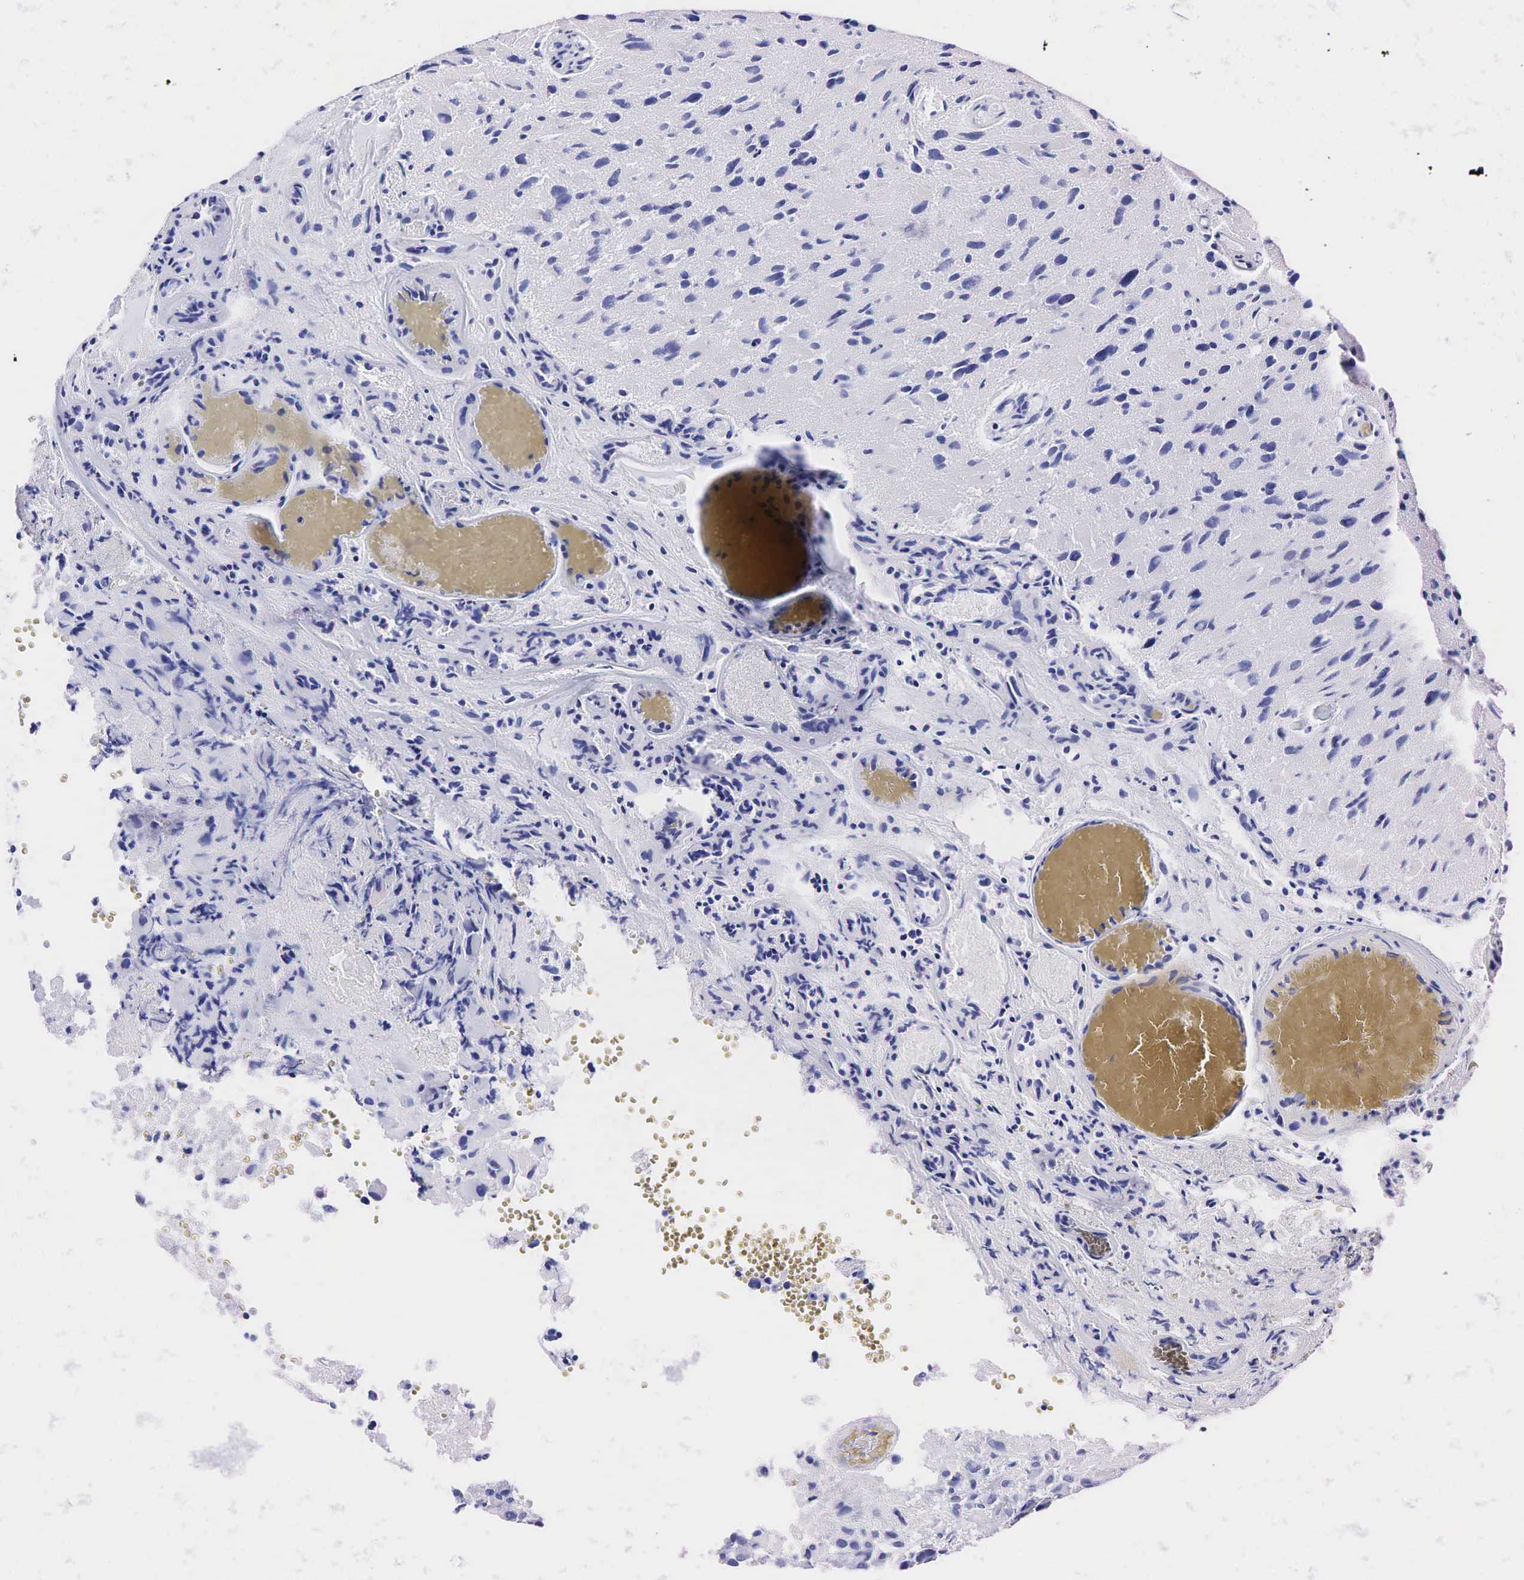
{"staining": {"intensity": "negative", "quantity": "none", "location": "none"}, "tissue": "glioma", "cell_type": "Tumor cells", "image_type": "cancer", "snomed": [{"axis": "morphology", "description": "Glioma, malignant, High grade"}, {"axis": "topography", "description": "Brain"}], "caption": "This is an IHC image of malignant glioma (high-grade). There is no staining in tumor cells.", "gene": "KLK3", "patient": {"sex": "male", "age": 69}}